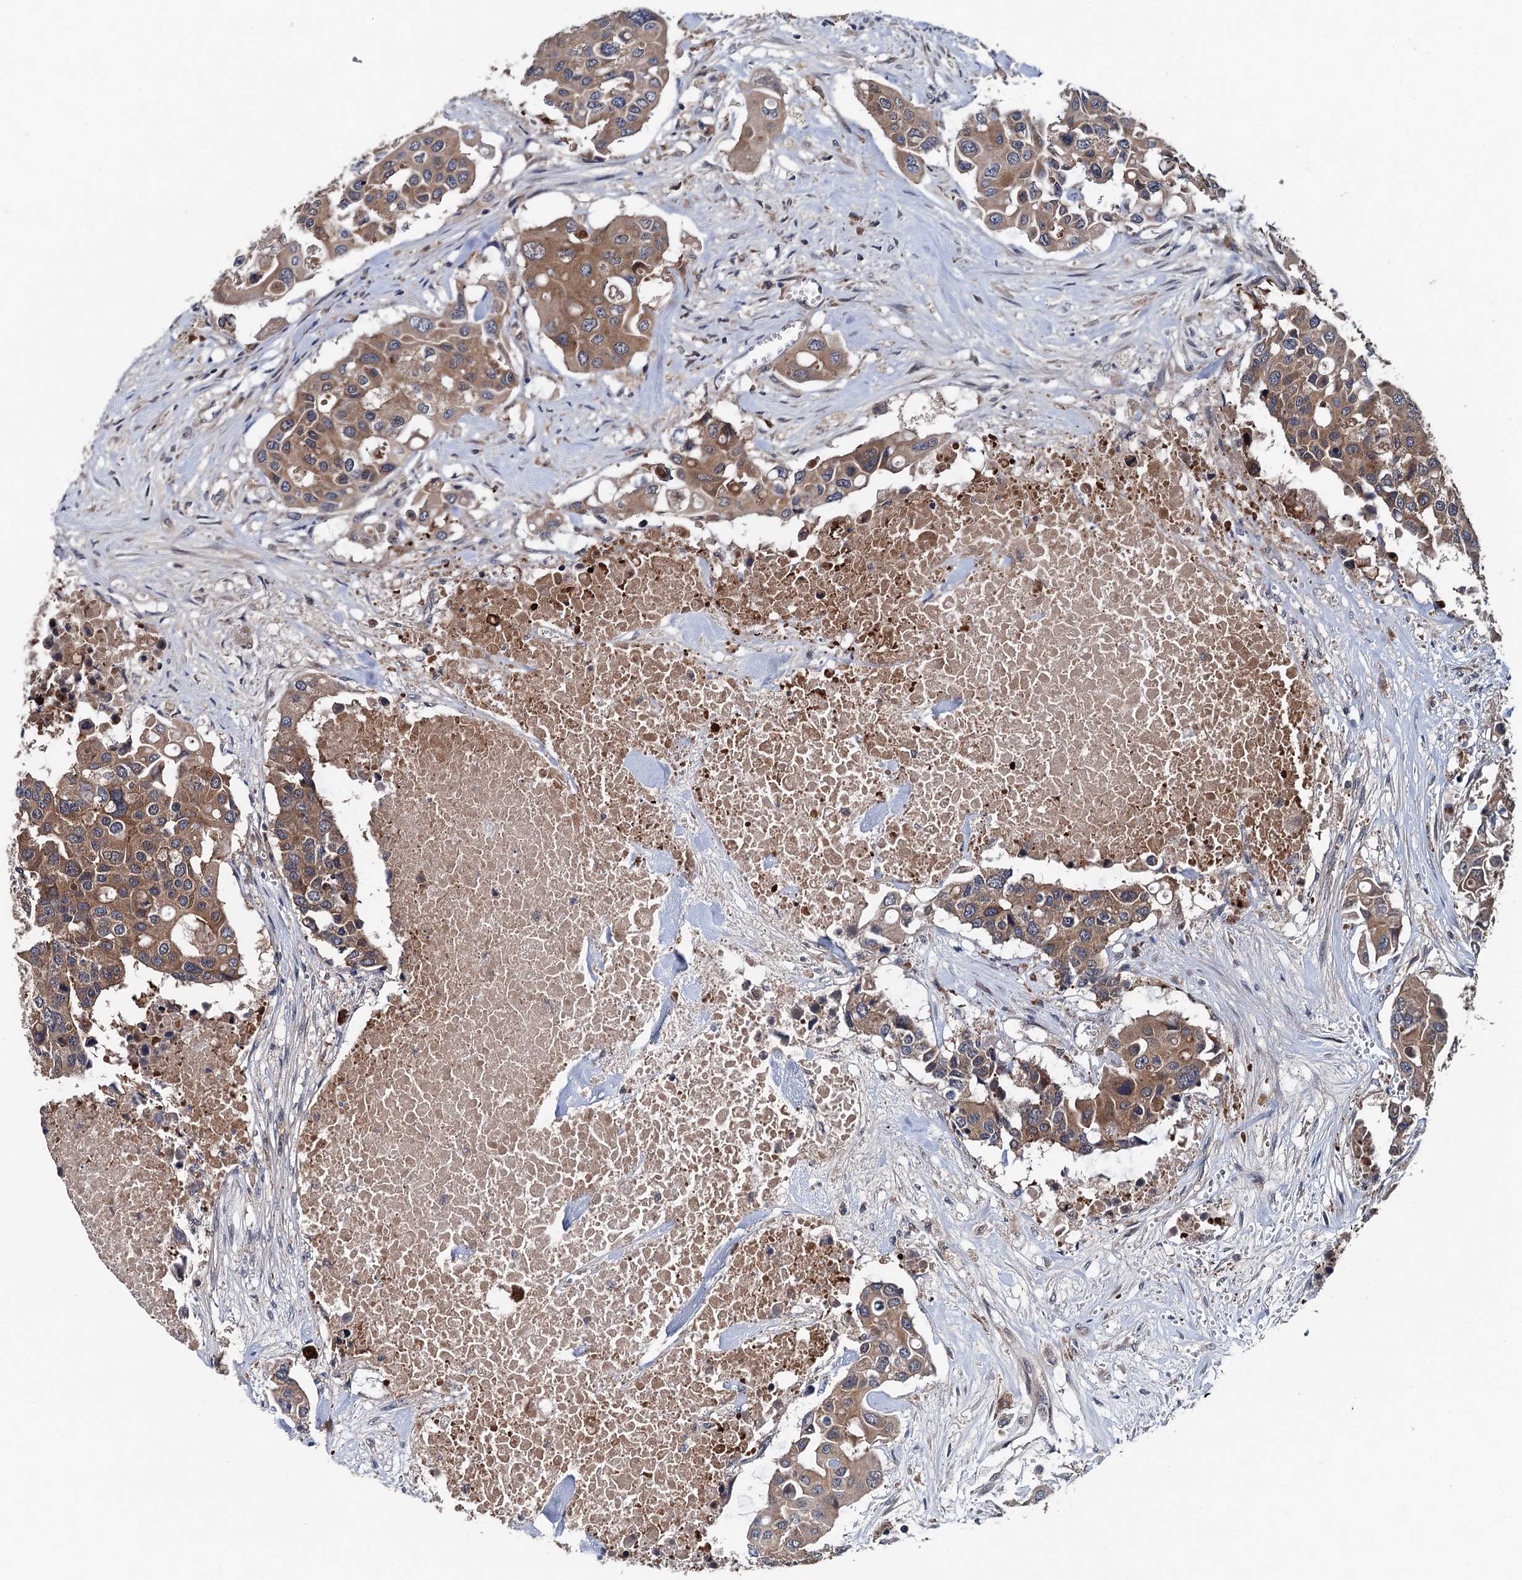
{"staining": {"intensity": "moderate", "quantity": ">75%", "location": "cytoplasmic/membranous"}, "tissue": "colorectal cancer", "cell_type": "Tumor cells", "image_type": "cancer", "snomed": [{"axis": "morphology", "description": "Adenocarcinoma, NOS"}, {"axis": "topography", "description": "Colon"}], "caption": "Approximately >75% of tumor cells in human colorectal adenocarcinoma demonstrate moderate cytoplasmic/membranous protein staining as visualized by brown immunohistochemical staining.", "gene": "BLTP3B", "patient": {"sex": "male", "age": 77}}